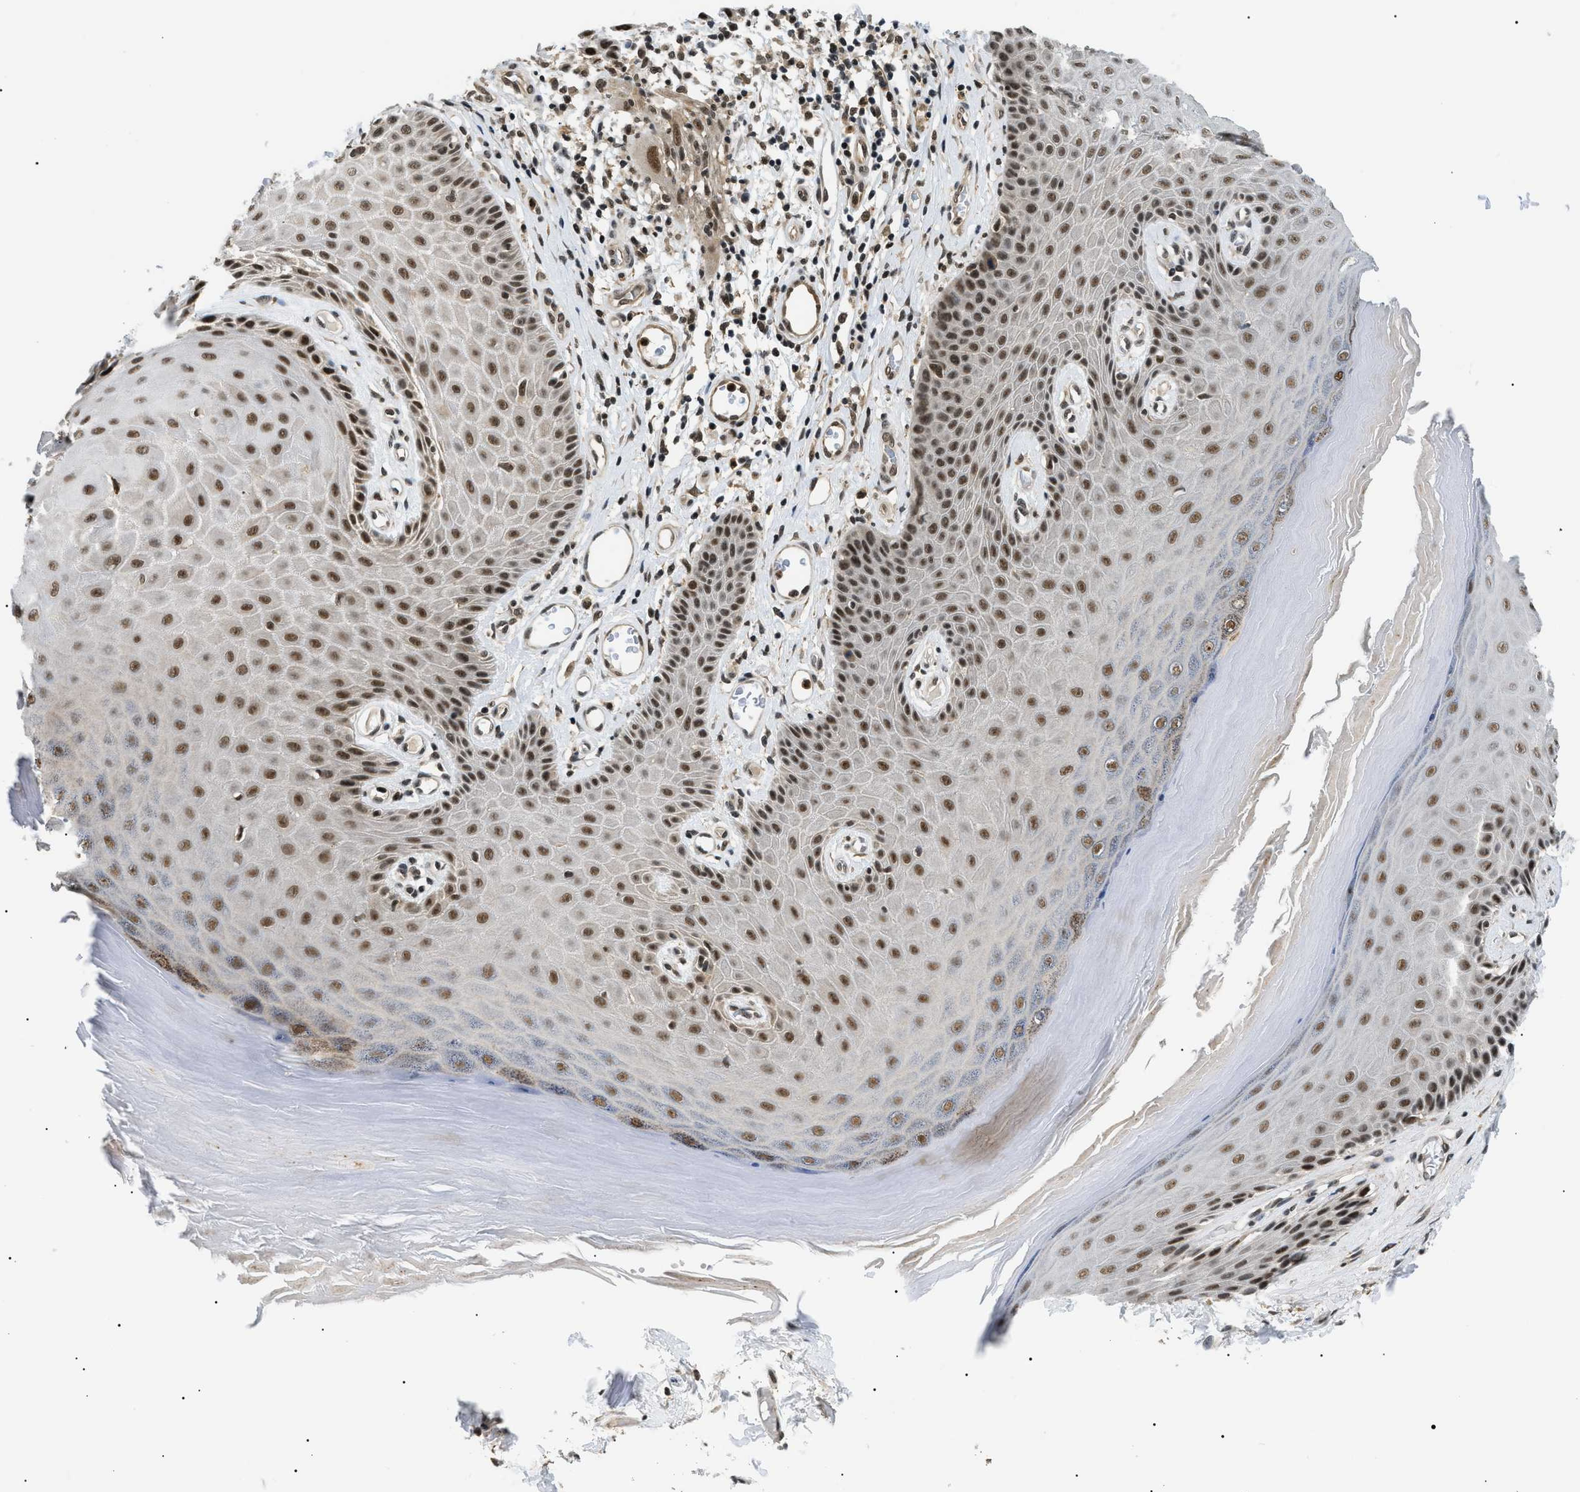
{"staining": {"intensity": "moderate", "quantity": ">75%", "location": "nuclear"}, "tissue": "skin", "cell_type": "Epidermal cells", "image_type": "normal", "snomed": [{"axis": "morphology", "description": "Normal tissue, NOS"}, {"axis": "topography", "description": "Vulva"}], "caption": "A medium amount of moderate nuclear positivity is appreciated in about >75% of epidermal cells in benign skin.", "gene": "RBM15", "patient": {"sex": "female", "age": 73}}